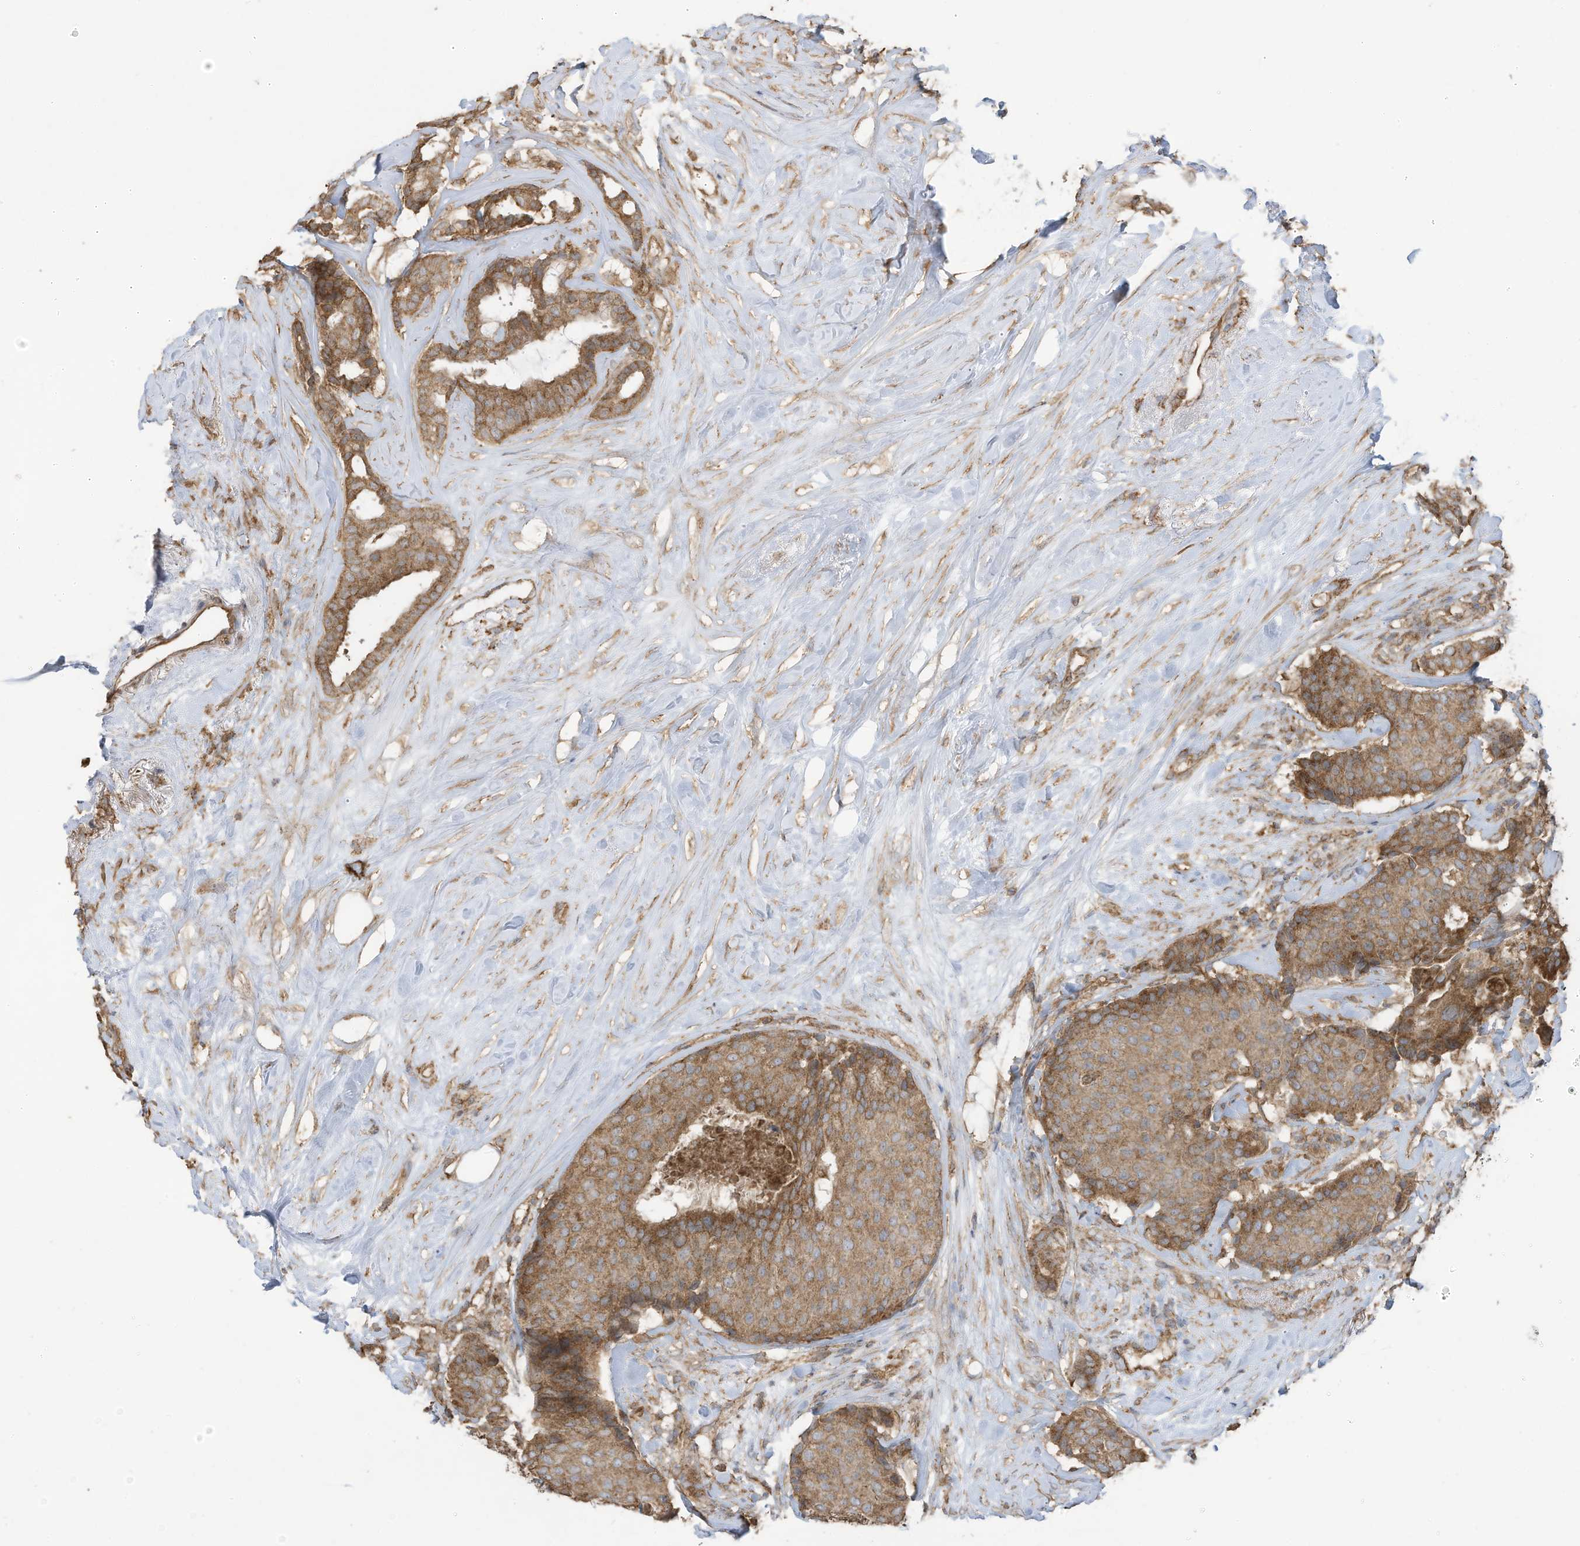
{"staining": {"intensity": "moderate", "quantity": ">75%", "location": "cytoplasmic/membranous"}, "tissue": "breast cancer", "cell_type": "Tumor cells", "image_type": "cancer", "snomed": [{"axis": "morphology", "description": "Duct carcinoma"}, {"axis": "topography", "description": "Breast"}], "caption": "Breast cancer tissue displays moderate cytoplasmic/membranous expression in approximately >75% of tumor cells (DAB (3,3'-diaminobenzidine) IHC with brightfield microscopy, high magnification).", "gene": "CGAS", "patient": {"sex": "female", "age": 75}}